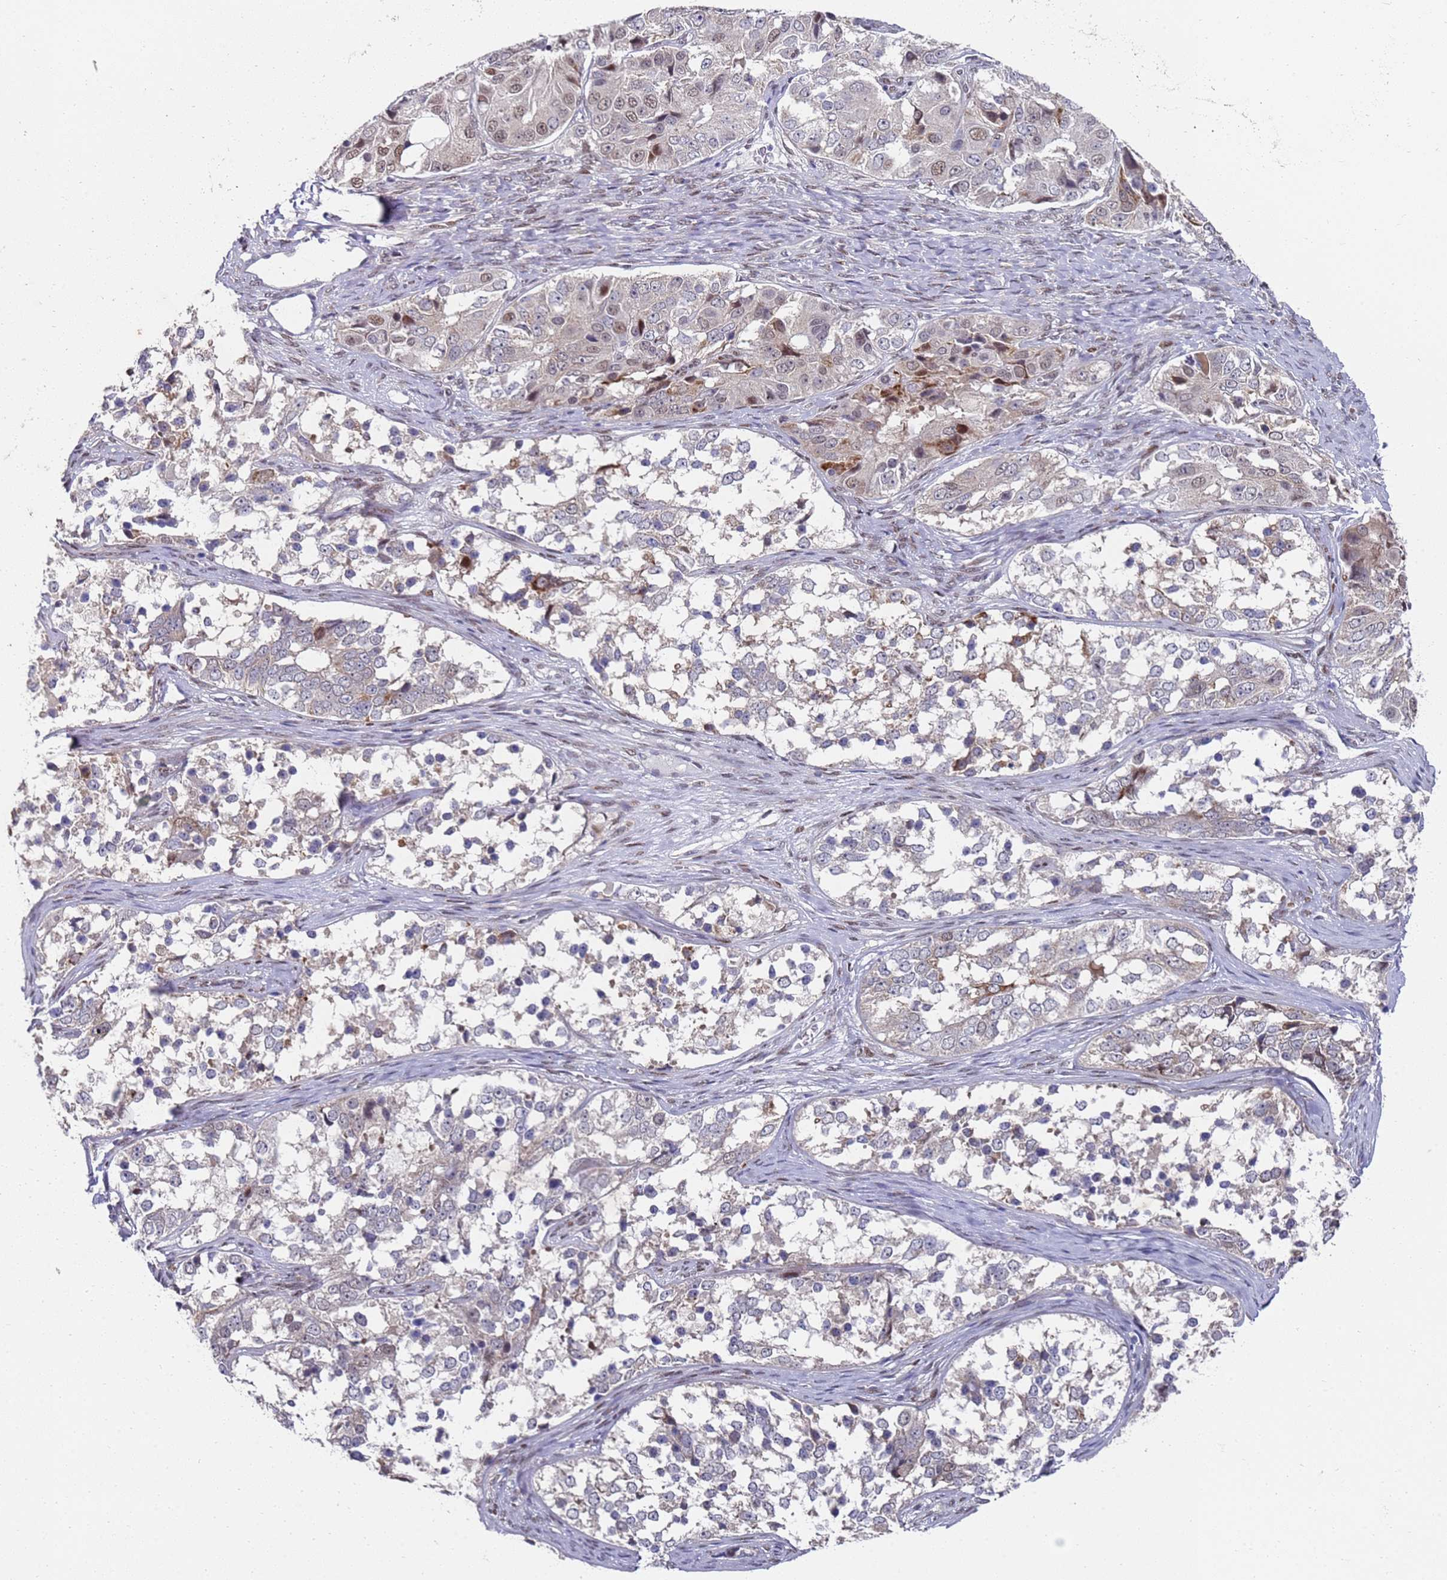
{"staining": {"intensity": "moderate", "quantity": "<25%", "location": "cytoplasmic/membranous,nuclear"}, "tissue": "ovarian cancer", "cell_type": "Tumor cells", "image_type": "cancer", "snomed": [{"axis": "morphology", "description": "Carcinoma, endometroid"}, {"axis": "topography", "description": "Ovary"}], "caption": "This micrograph demonstrates immunohistochemistry staining of ovarian cancer, with low moderate cytoplasmic/membranous and nuclear staining in approximately <25% of tumor cells.", "gene": "COPS6", "patient": {"sex": "female", "age": 51}}